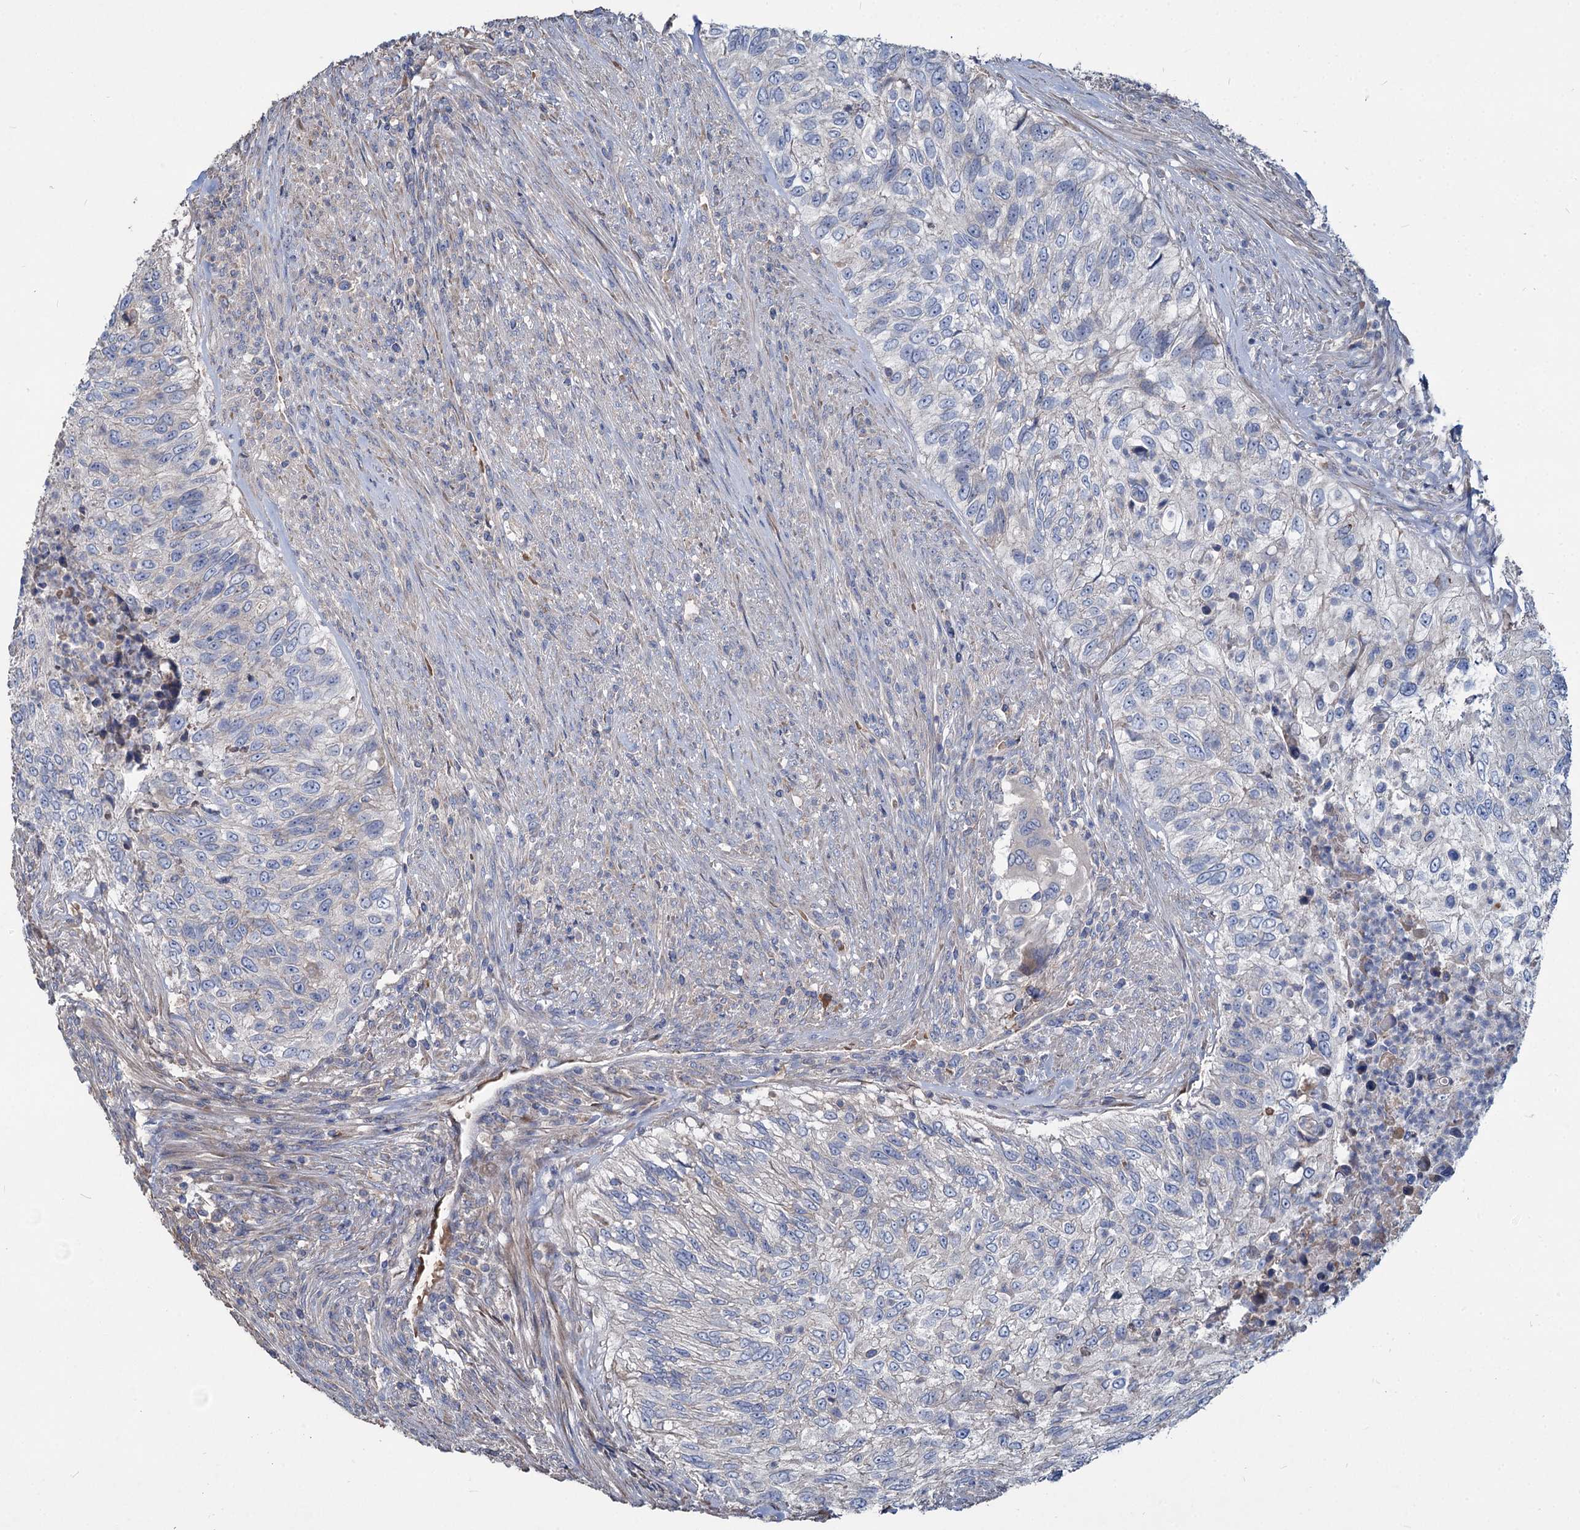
{"staining": {"intensity": "negative", "quantity": "none", "location": "none"}, "tissue": "urothelial cancer", "cell_type": "Tumor cells", "image_type": "cancer", "snomed": [{"axis": "morphology", "description": "Urothelial carcinoma, High grade"}, {"axis": "topography", "description": "Urinary bladder"}], "caption": "Immunohistochemistry (IHC) of human urothelial cancer demonstrates no positivity in tumor cells.", "gene": "URAD", "patient": {"sex": "female", "age": 60}}